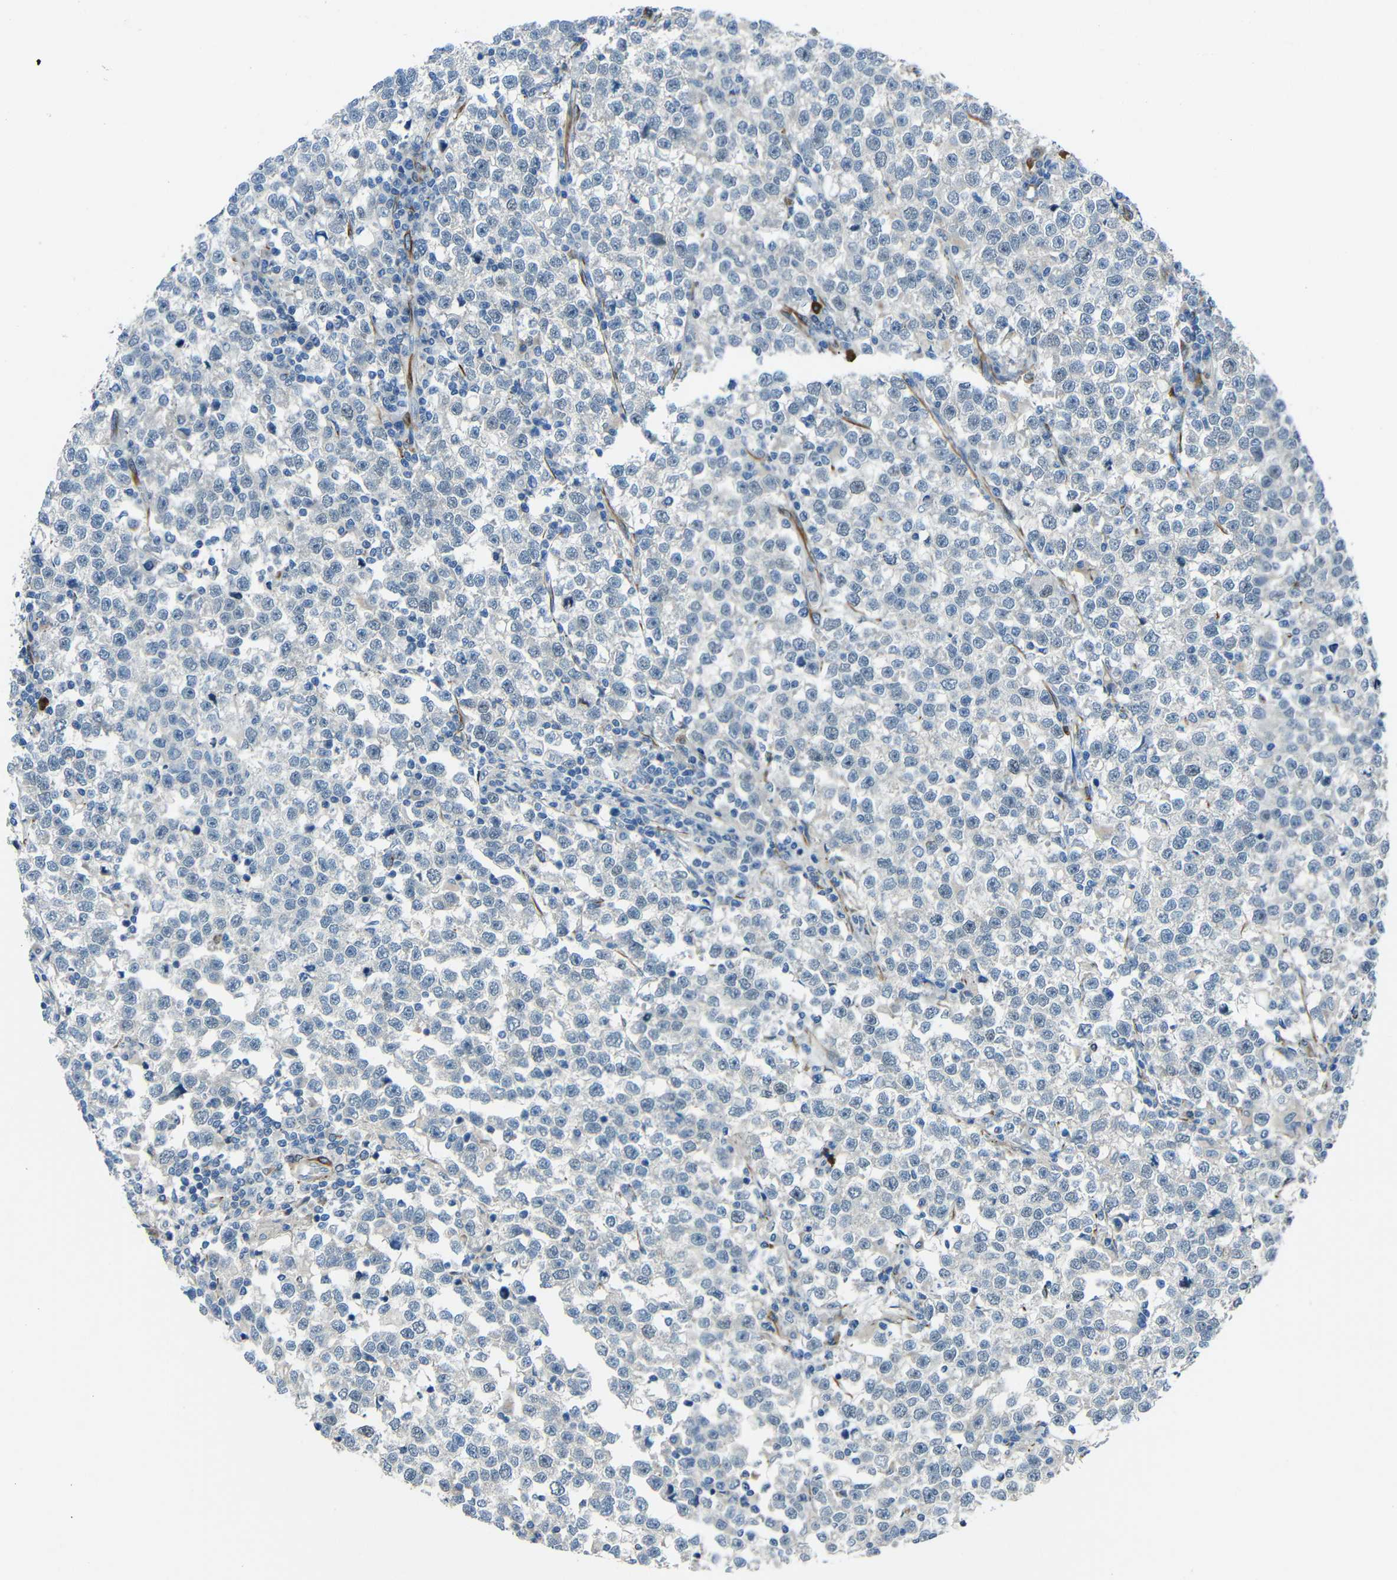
{"staining": {"intensity": "negative", "quantity": "none", "location": "none"}, "tissue": "testis cancer", "cell_type": "Tumor cells", "image_type": "cancer", "snomed": [{"axis": "morphology", "description": "Normal tissue, NOS"}, {"axis": "morphology", "description": "Seminoma, NOS"}, {"axis": "topography", "description": "Testis"}], "caption": "Tumor cells are negative for brown protein staining in testis cancer (seminoma). (Brightfield microscopy of DAB immunohistochemistry (IHC) at high magnification).", "gene": "DCLK1", "patient": {"sex": "male", "age": 43}}